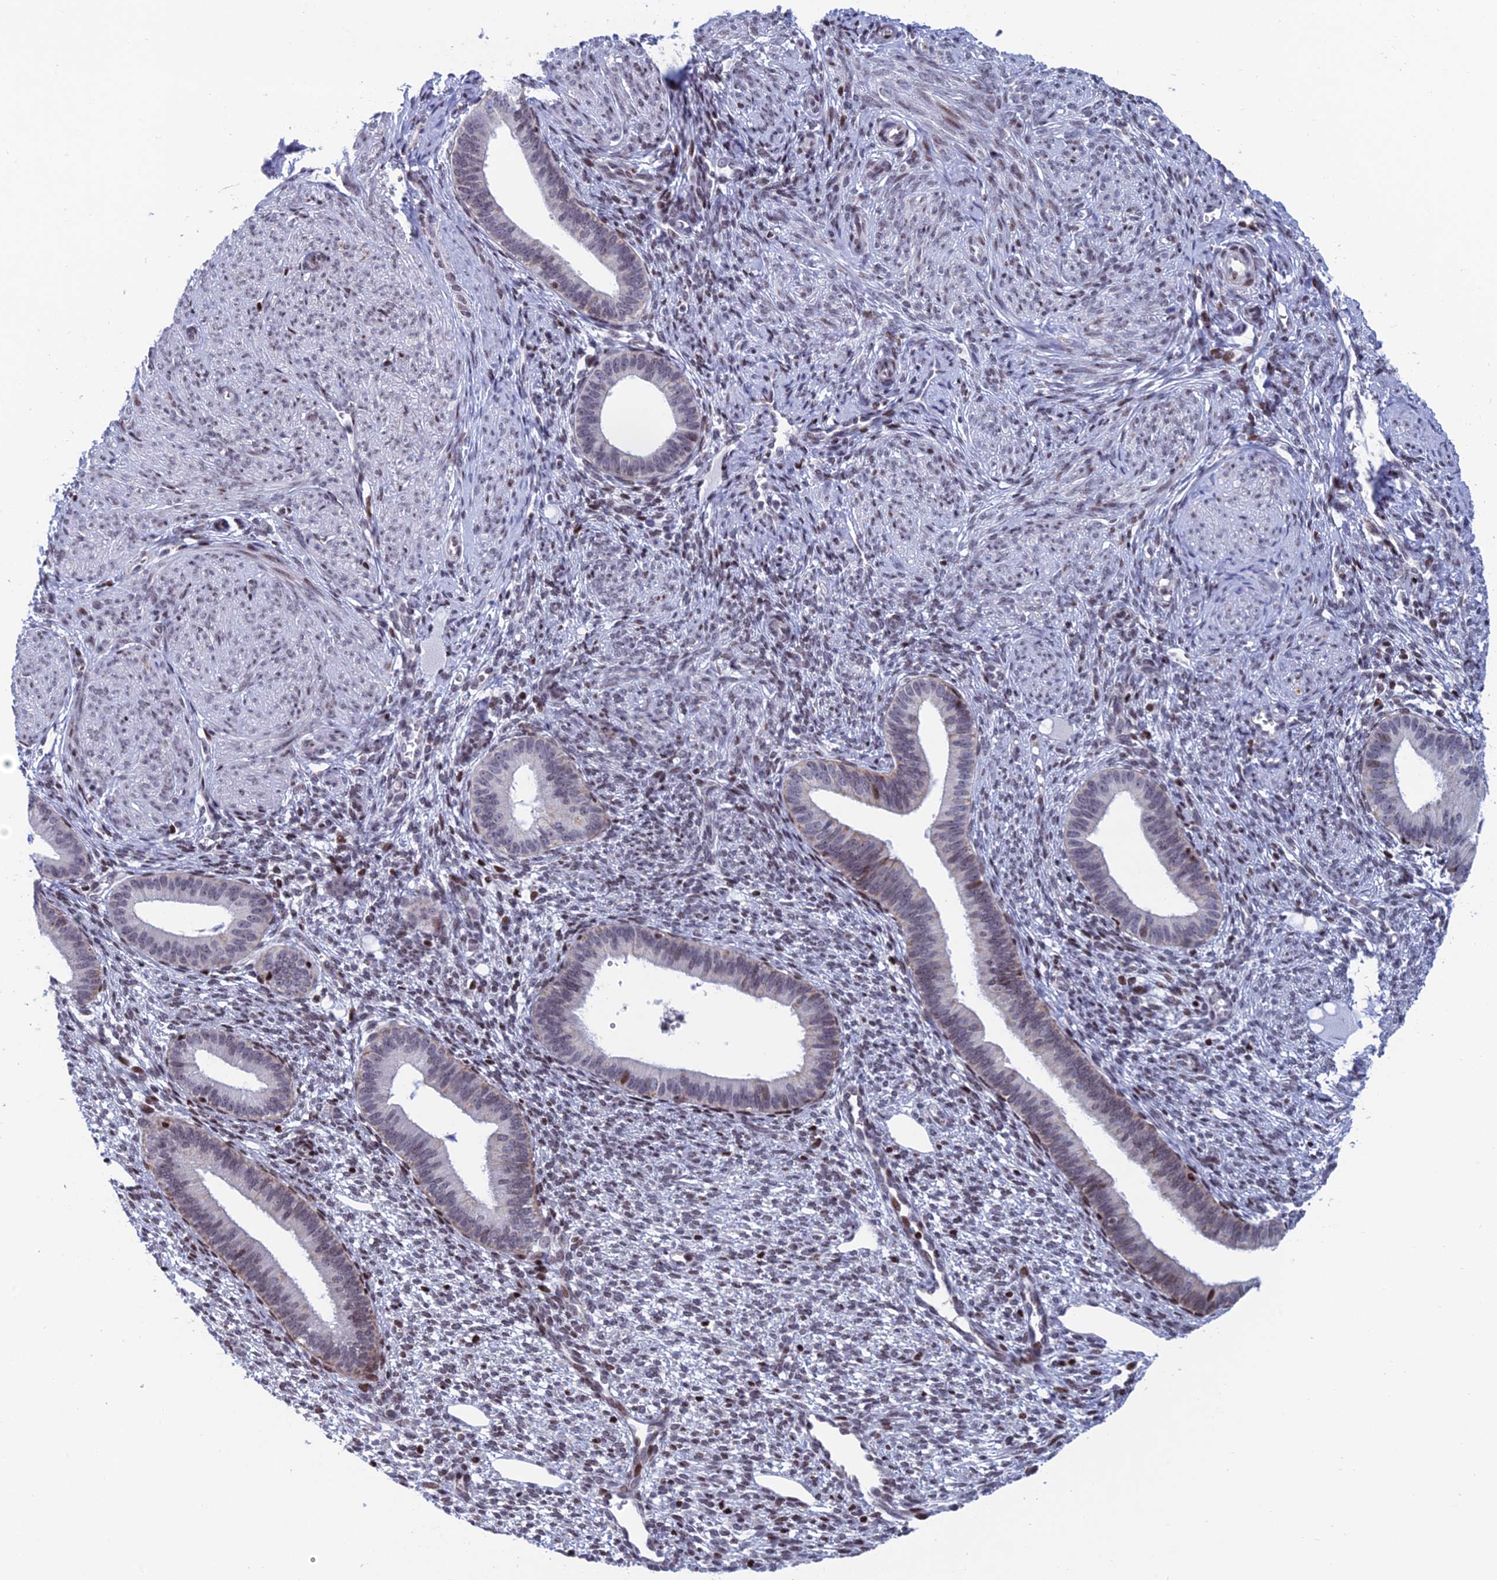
{"staining": {"intensity": "weak", "quantity": "<25%", "location": "nuclear"}, "tissue": "endometrium", "cell_type": "Cells in endometrial stroma", "image_type": "normal", "snomed": [{"axis": "morphology", "description": "Normal tissue, NOS"}, {"axis": "topography", "description": "Endometrium"}], "caption": "Endometrium stained for a protein using immunohistochemistry demonstrates no positivity cells in endometrial stroma.", "gene": "AFF3", "patient": {"sex": "female", "age": 46}}